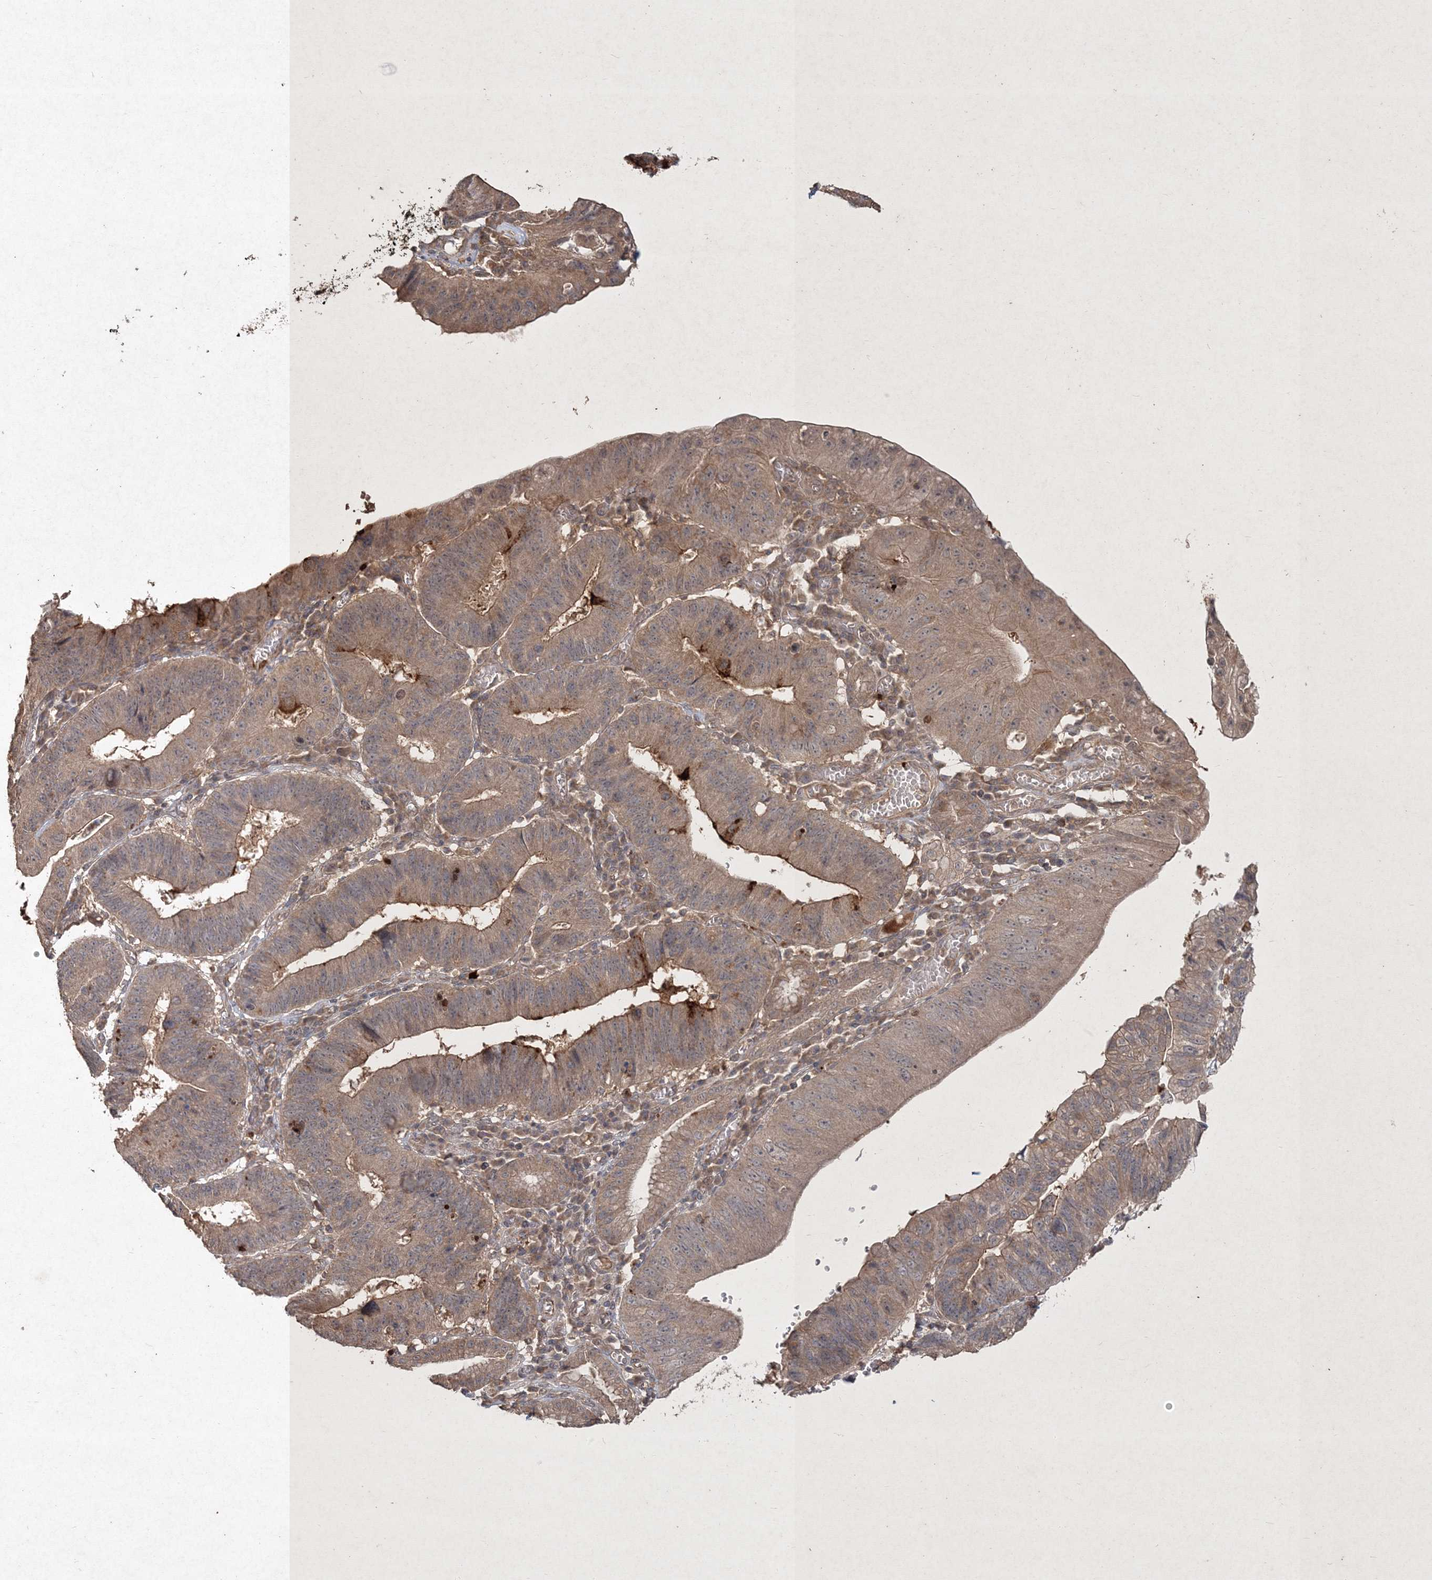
{"staining": {"intensity": "moderate", "quantity": "25%-75%", "location": "cytoplasmic/membranous"}, "tissue": "stomach cancer", "cell_type": "Tumor cells", "image_type": "cancer", "snomed": [{"axis": "morphology", "description": "Adenocarcinoma, NOS"}, {"axis": "topography", "description": "Stomach"}], "caption": "Immunohistochemistry of stomach adenocarcinoma exhibits medium levels of moderate cytoplasmic/membranous positivity in approximately 25%-75% of tumor cells.", "gene": "SPRY1", "patient": {"sex": "male", "age": 59}}